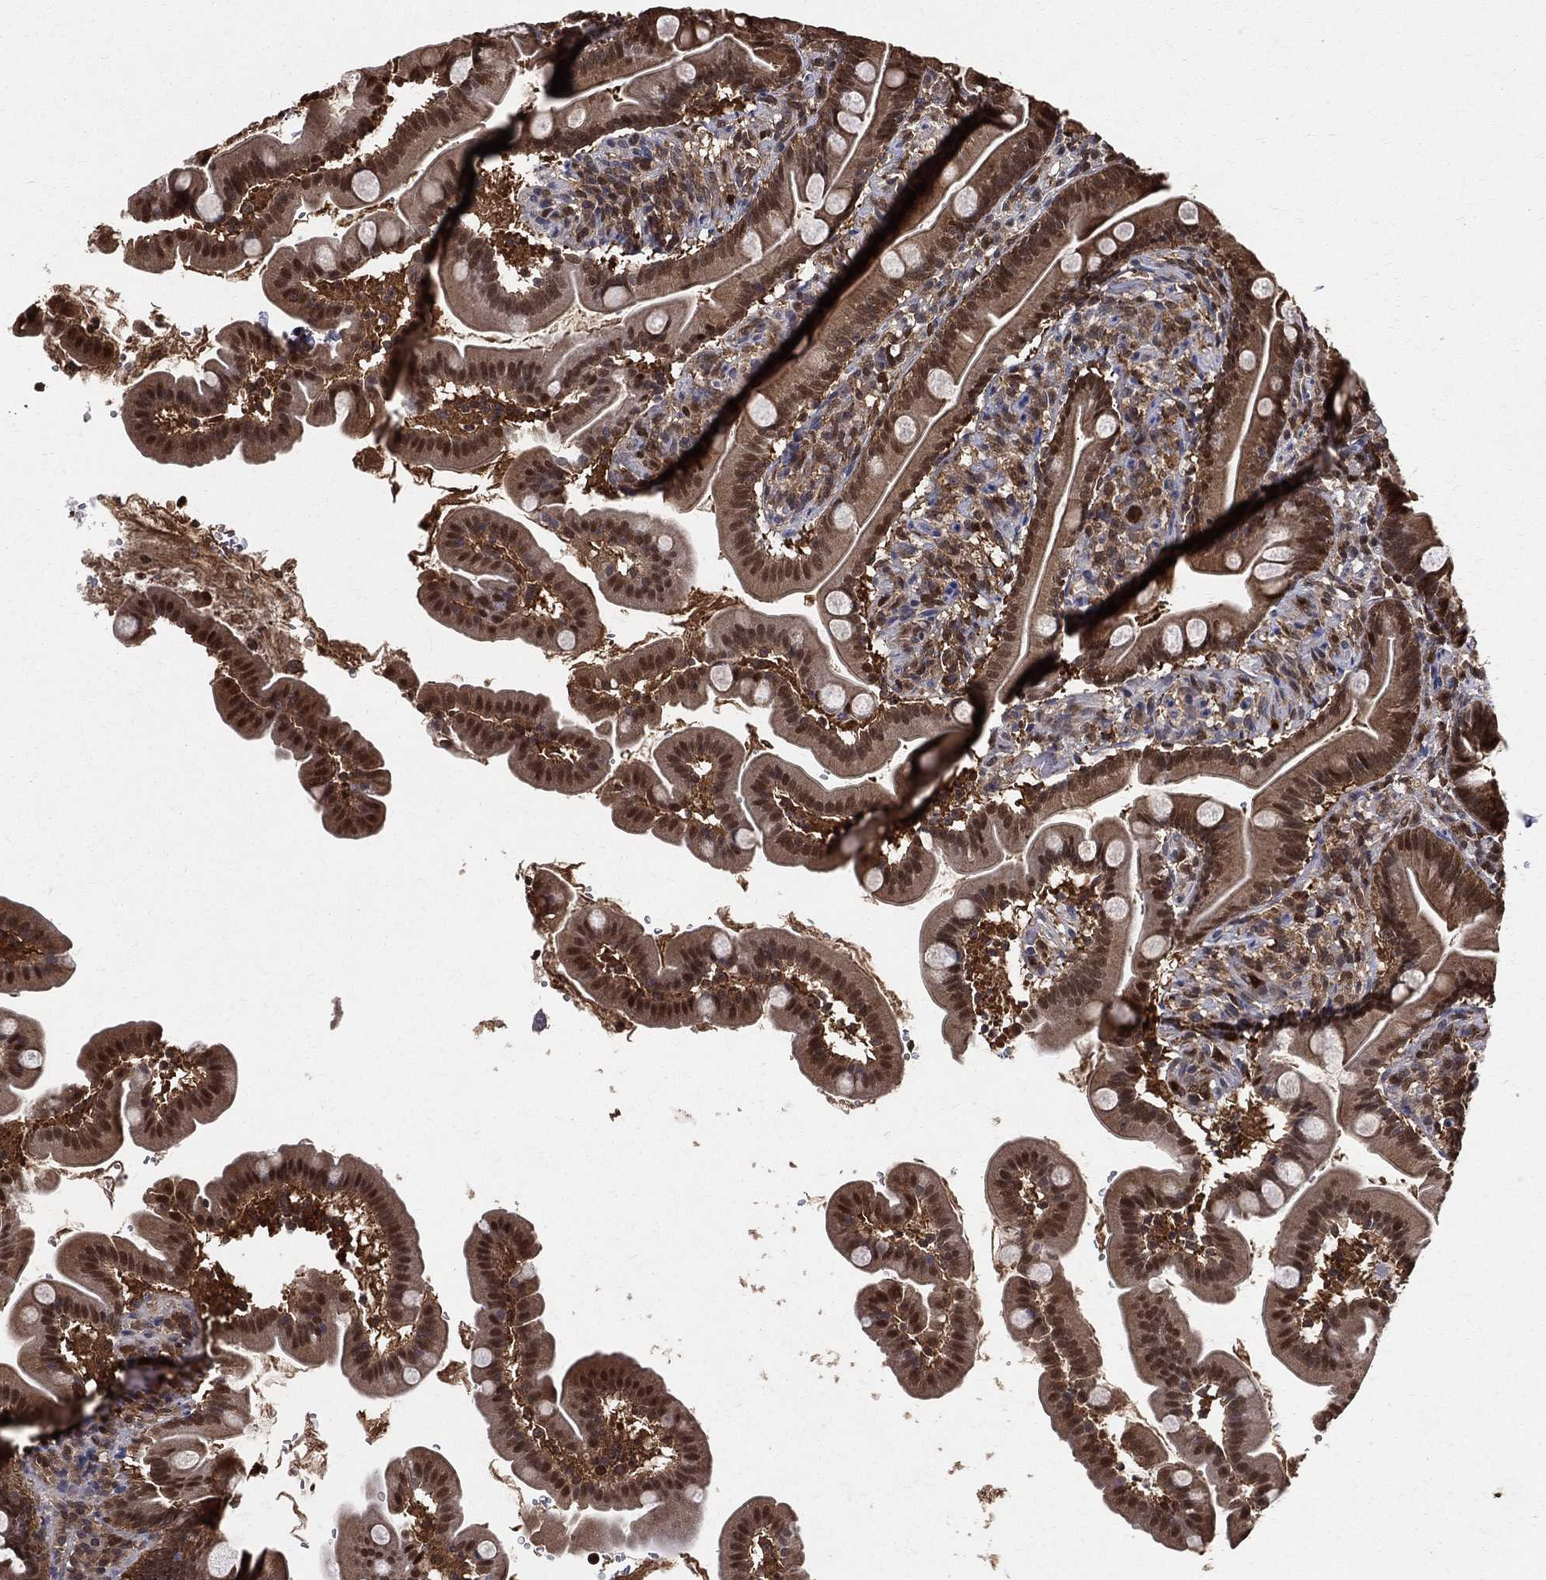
{"staining": {"intensity": "moderate", "quantity": ">75%", "location": "cytoplasmic/membranous,nuclear"}, "tissue": "small intestine", "cell_type": "Glandular cells", "image_type": "normal", "snomed": [{"axis": "morphology", "description": "Normal tissue, NOS"}, {"axis": "topography", "description": "Small intestine"}], "caption": "Glandular cells exhibit medium levels of moderate cytoplasmic/membranous,nuclear positivity in approximately >75% of cells in benign small intestine. (Stains: DAB in brown, nuclei in blue, Microscopy: brightfield microscopy at high magnification).", "gene": "ENO1", "patient": {"sex": "female", "age": 44}}